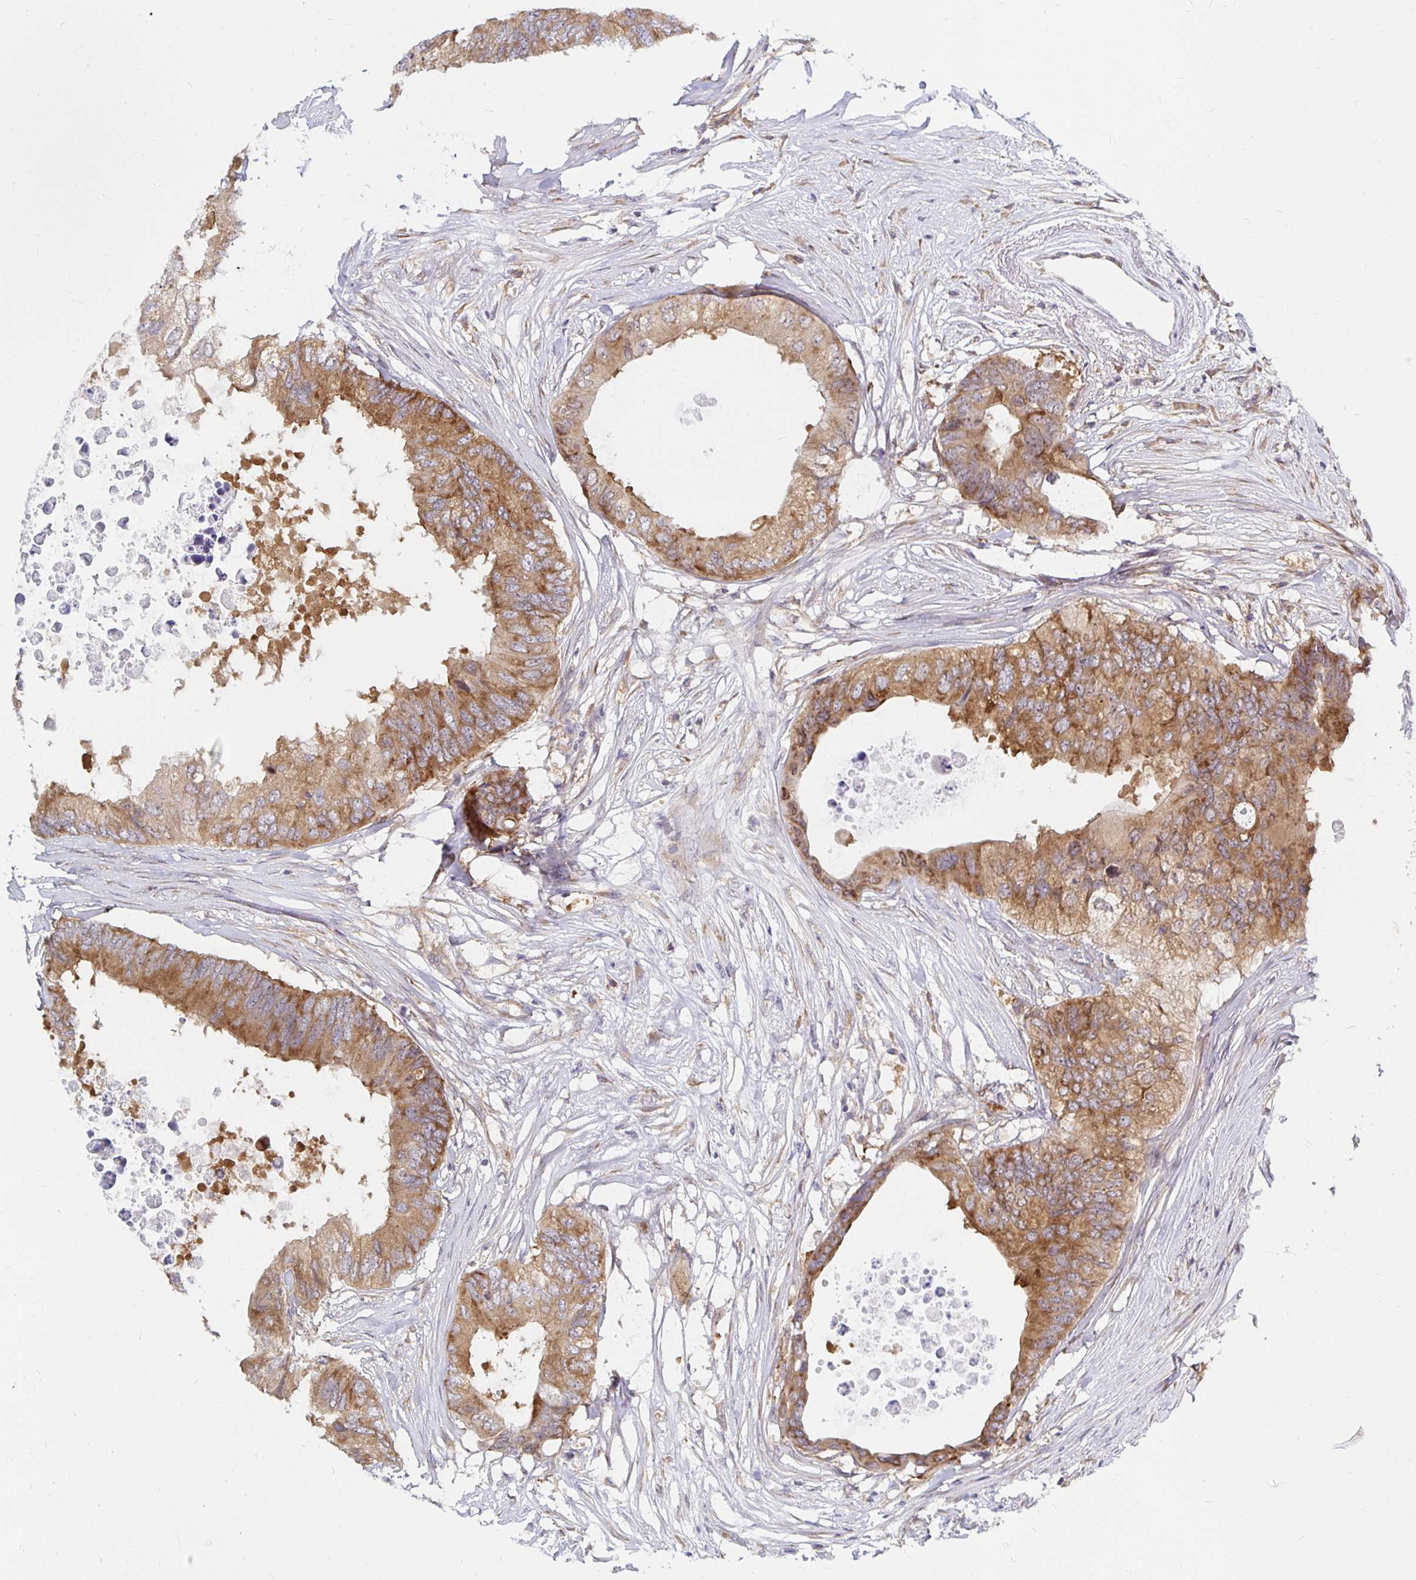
{"staining": {"intensity": "moderate", "quantity": ">75%", "location": "cytoplasmic/membranous"}, "tissue": "colorectal cancer", "cell_type": "Tumor cells", "image_type": "cancer", "snomed": [{"axis": "morphology", "description": "Adenocarcinoma, NOS"}, {"axis": "topography", "description": "Colon"}], "caption": "A medium amount of moderate cytoplasmic/membranous expression is identified in about >75% of tumor cells in colorectal cancer tissue.", "gene": "PDAP1", "patient": {"sex": "male", "age": 71}}